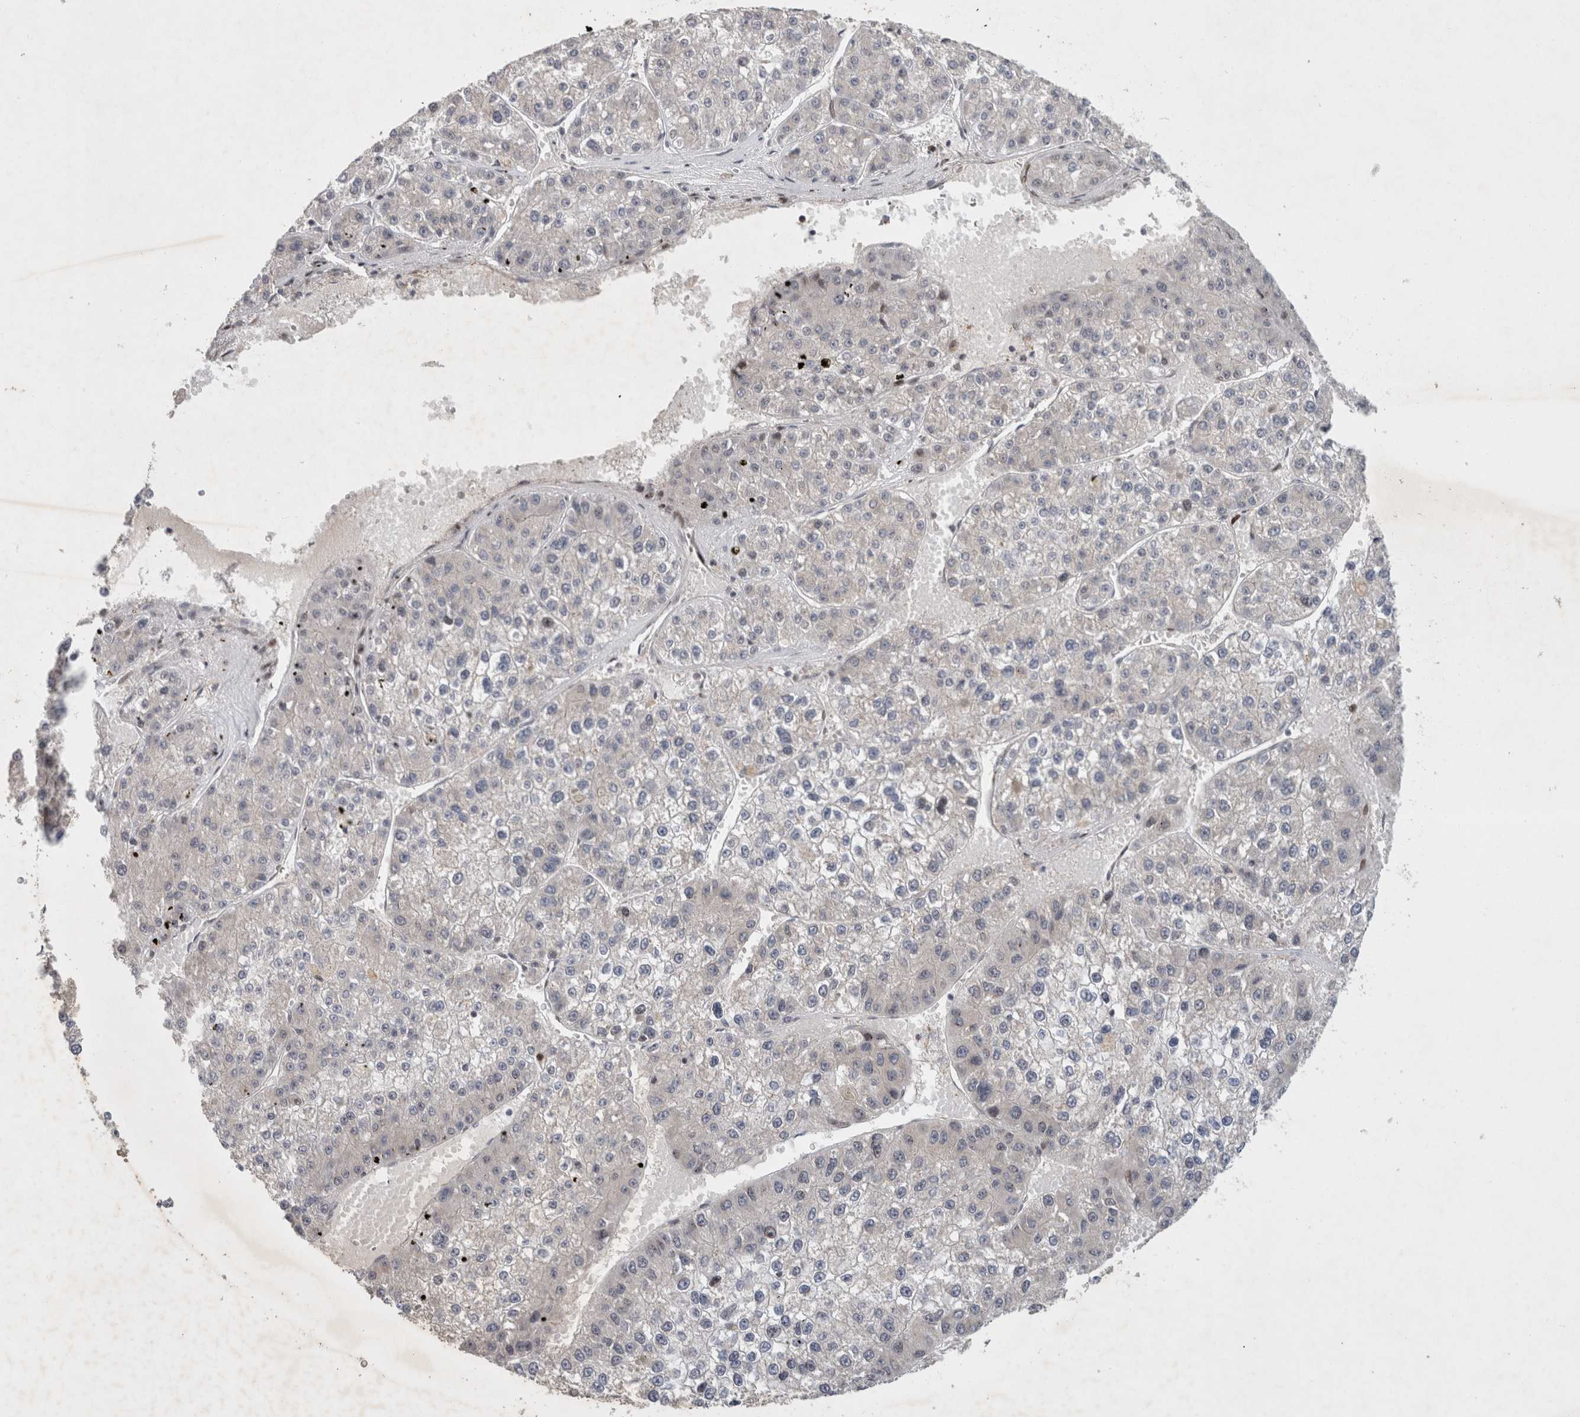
{"staining": {"intensity": "negative", "quantity": "none", "location": "none"}, "tissue": "liver cancer", "cell_type": "Tumor cells", "image_type": "cancer", "snomed": [{"axis": "morphology", "description": "Carcinoma, Hepatocellular, NOS"}, {"axis": "topography", "description": "Liver"}], "caption": "Immunohistochemical staining of liver hepatocellular carcinoma reveals no significant staining in tumor cells.", "gene": "C8orf58", "patient": {"sex": "female", "age": 73}}